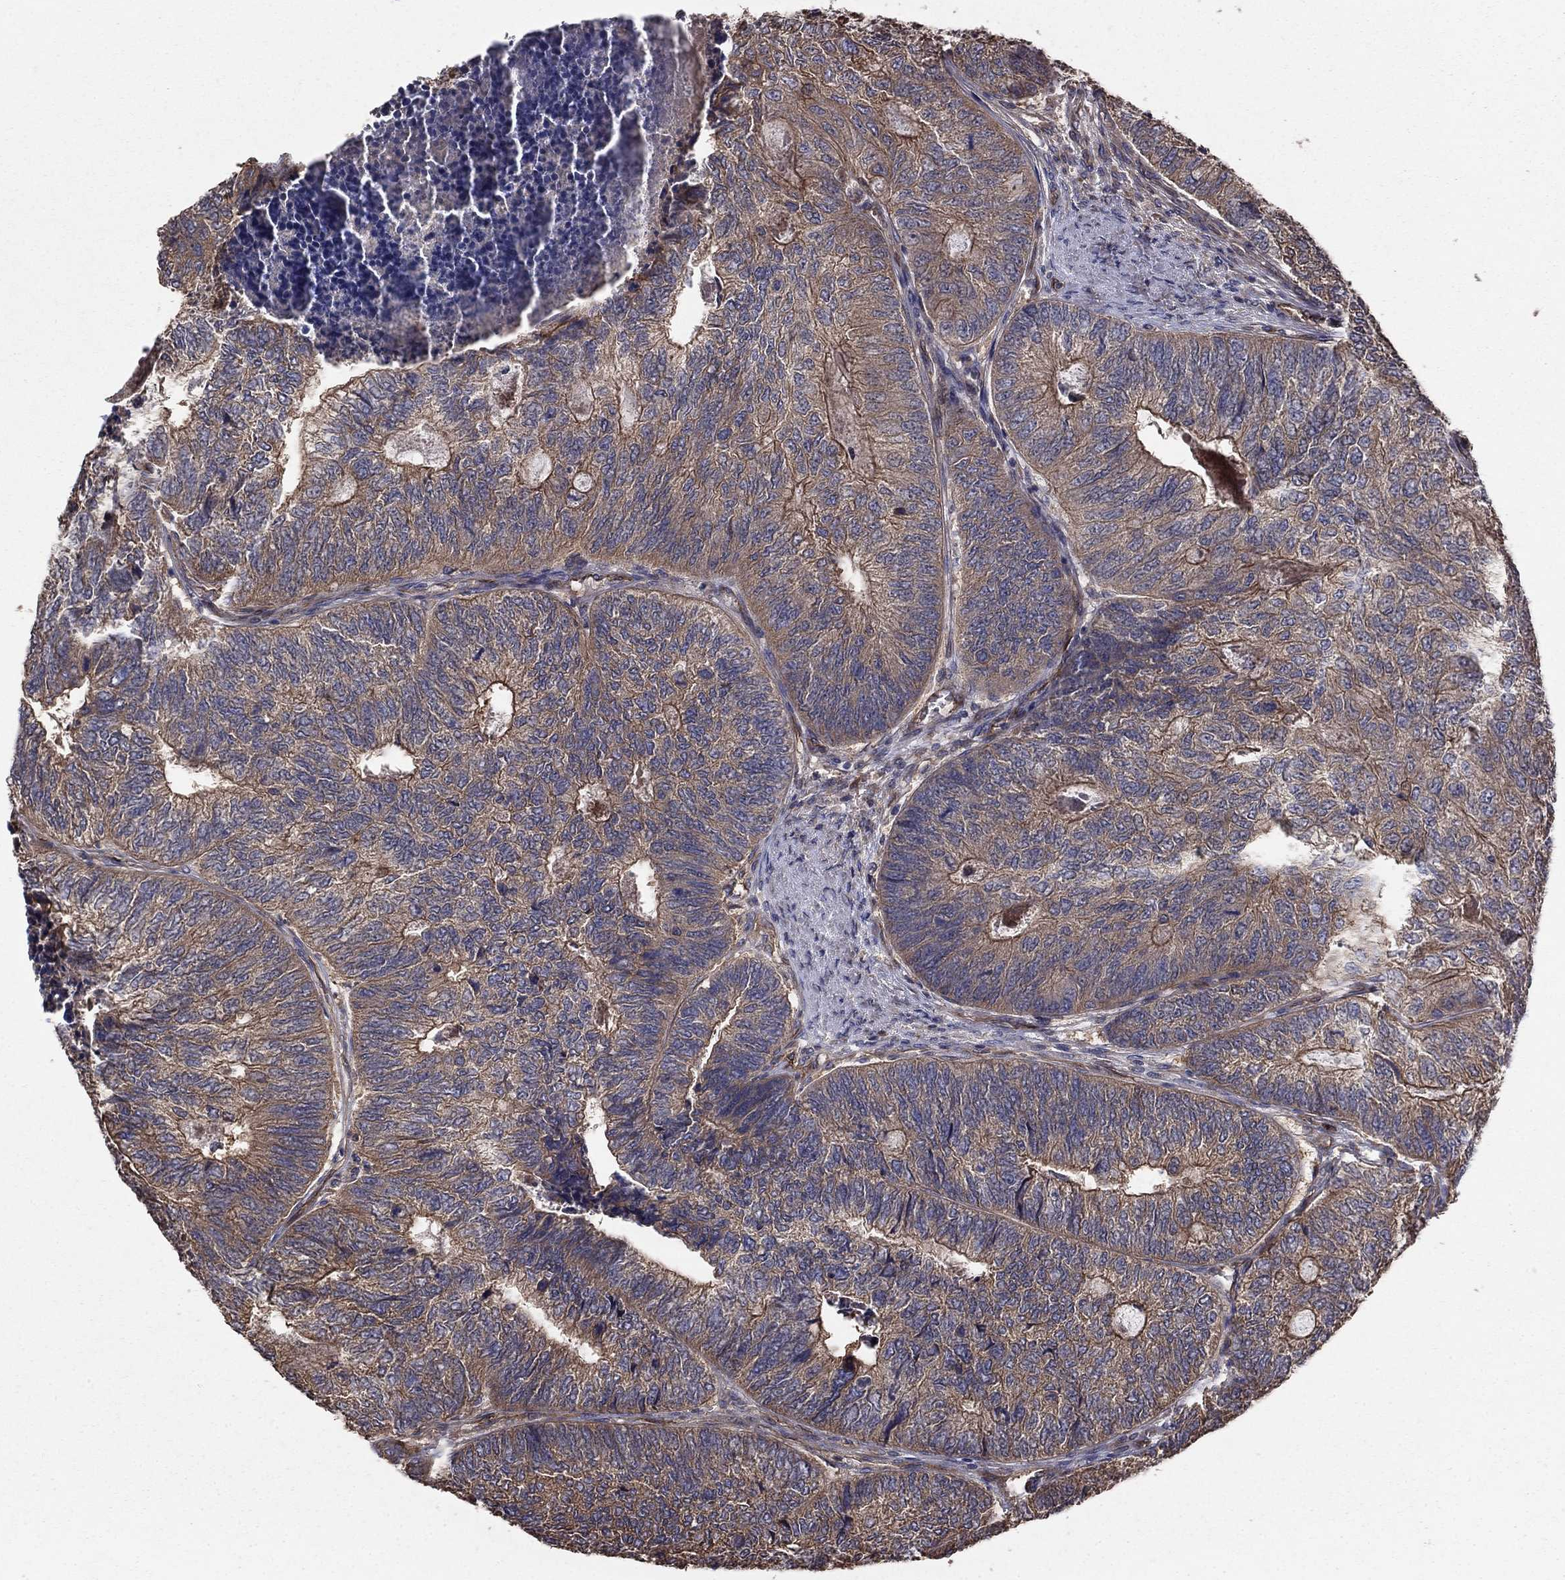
{"staining": {"intensity": "moderate", "quantity": "25%-75%", "location": "cytoplasmic/membranous"}, "tissue": "colorectal cancer", "cell_type": "Tumor cells", "image_type": "cancer", "snomed": [{"axis": "morphology", "description": "Adenocarcinoma, NOS"}, {"axis": "topography", "description": "Colon"}], "caption": "The immunohistochemical stain highlights moderate cytoplasmic/membranous positivity in tumor cells of colorectal cancer tissue.", "gene": "BABAM2", "patient": {"sex": "female", "age": 67}}